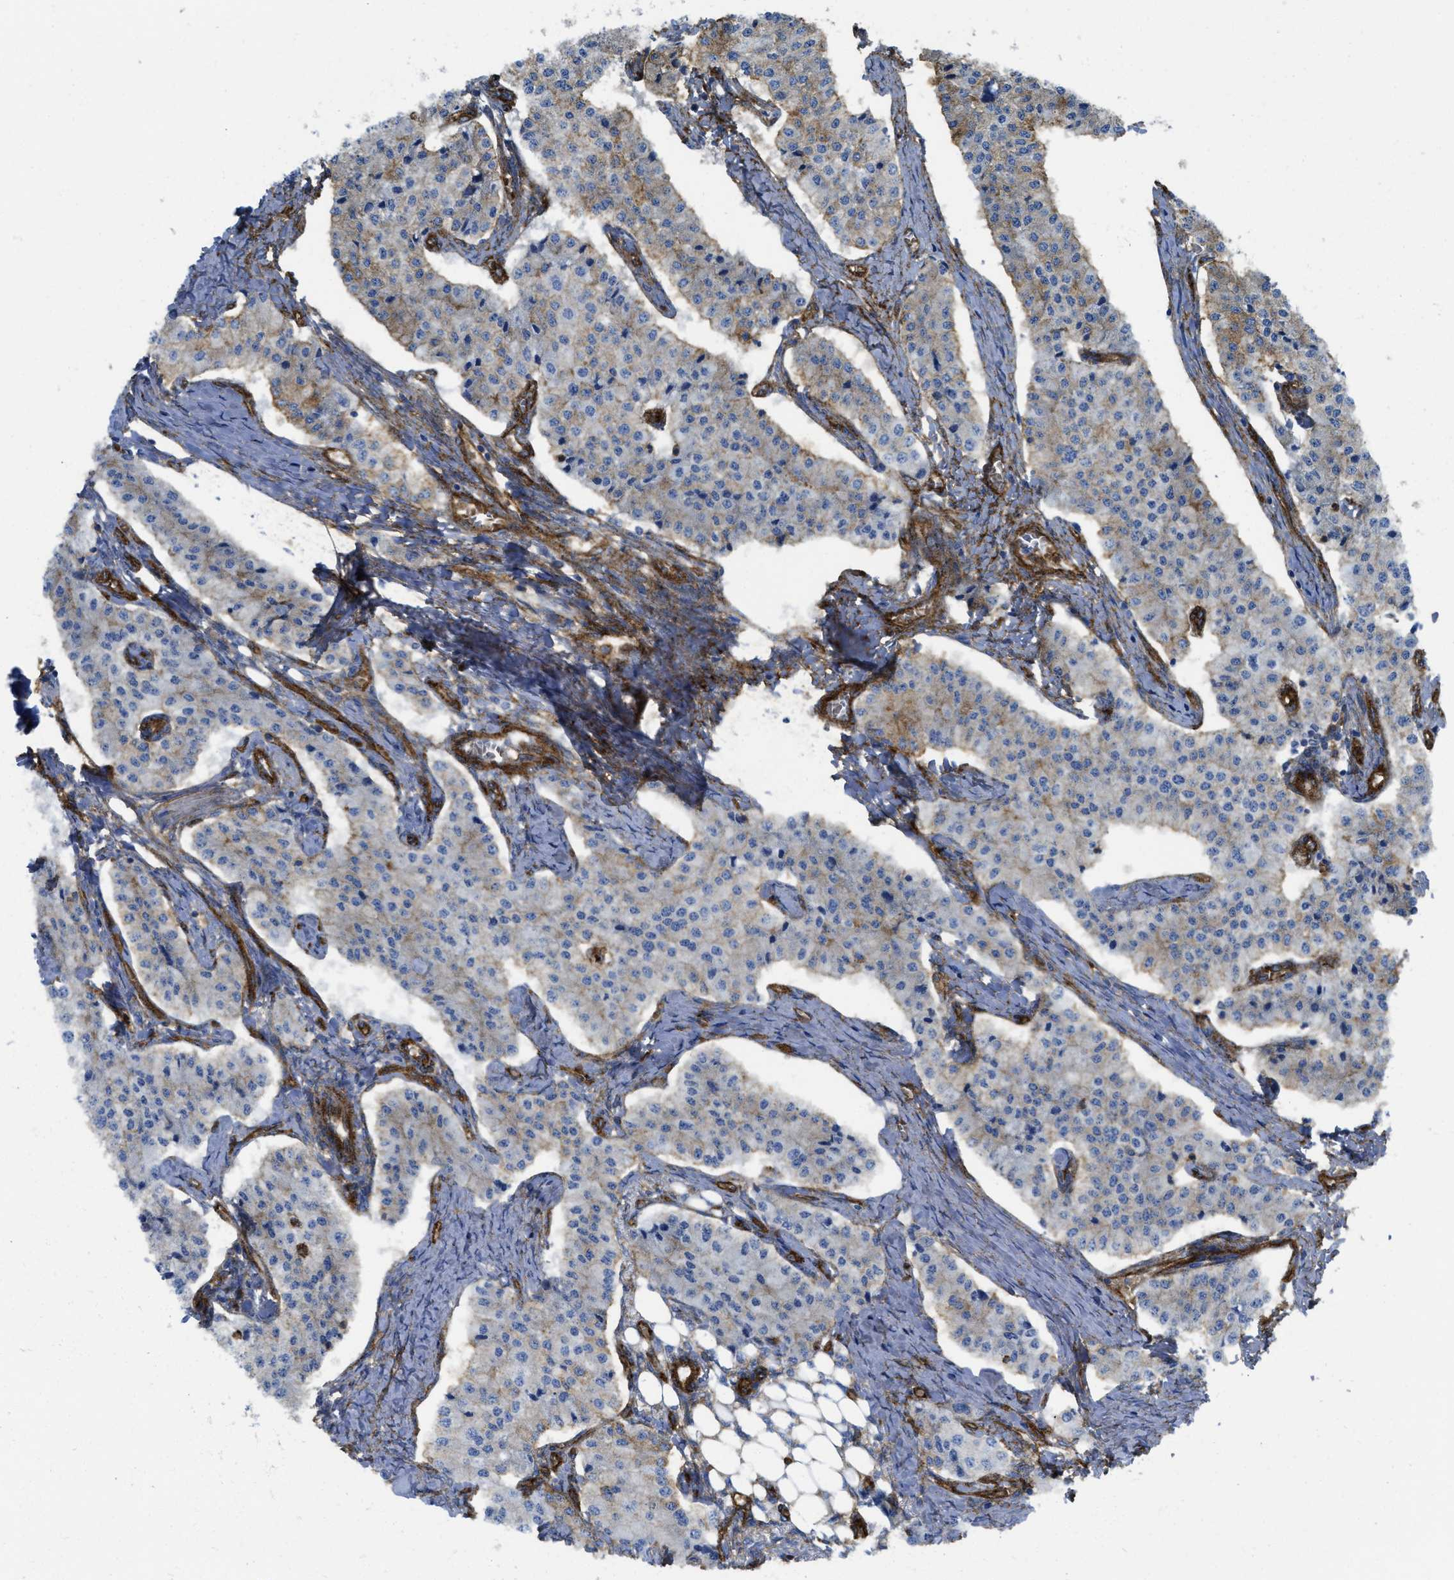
{"staining": {"intensity": "weak", "quantity": "25%-75%", "location": "cytoplasmic/membranous"}, "tissue": "carcinoid", "cell_type": "Tumor cells", "image_type": "cancer", "snomed": [{"axis": "morphology", "description": "Carcinoid, malignant, NOS"}, {"axis": "topography", "description": "Colon"}], "caption": "Protein analysis of carcinoid (malignant) tissue shows weak cytoplasmic/membranous positivity in about 25%-75% of tumor cells.", "gene": "HIP1", "patient": {"sex": "female", "age": 52}}